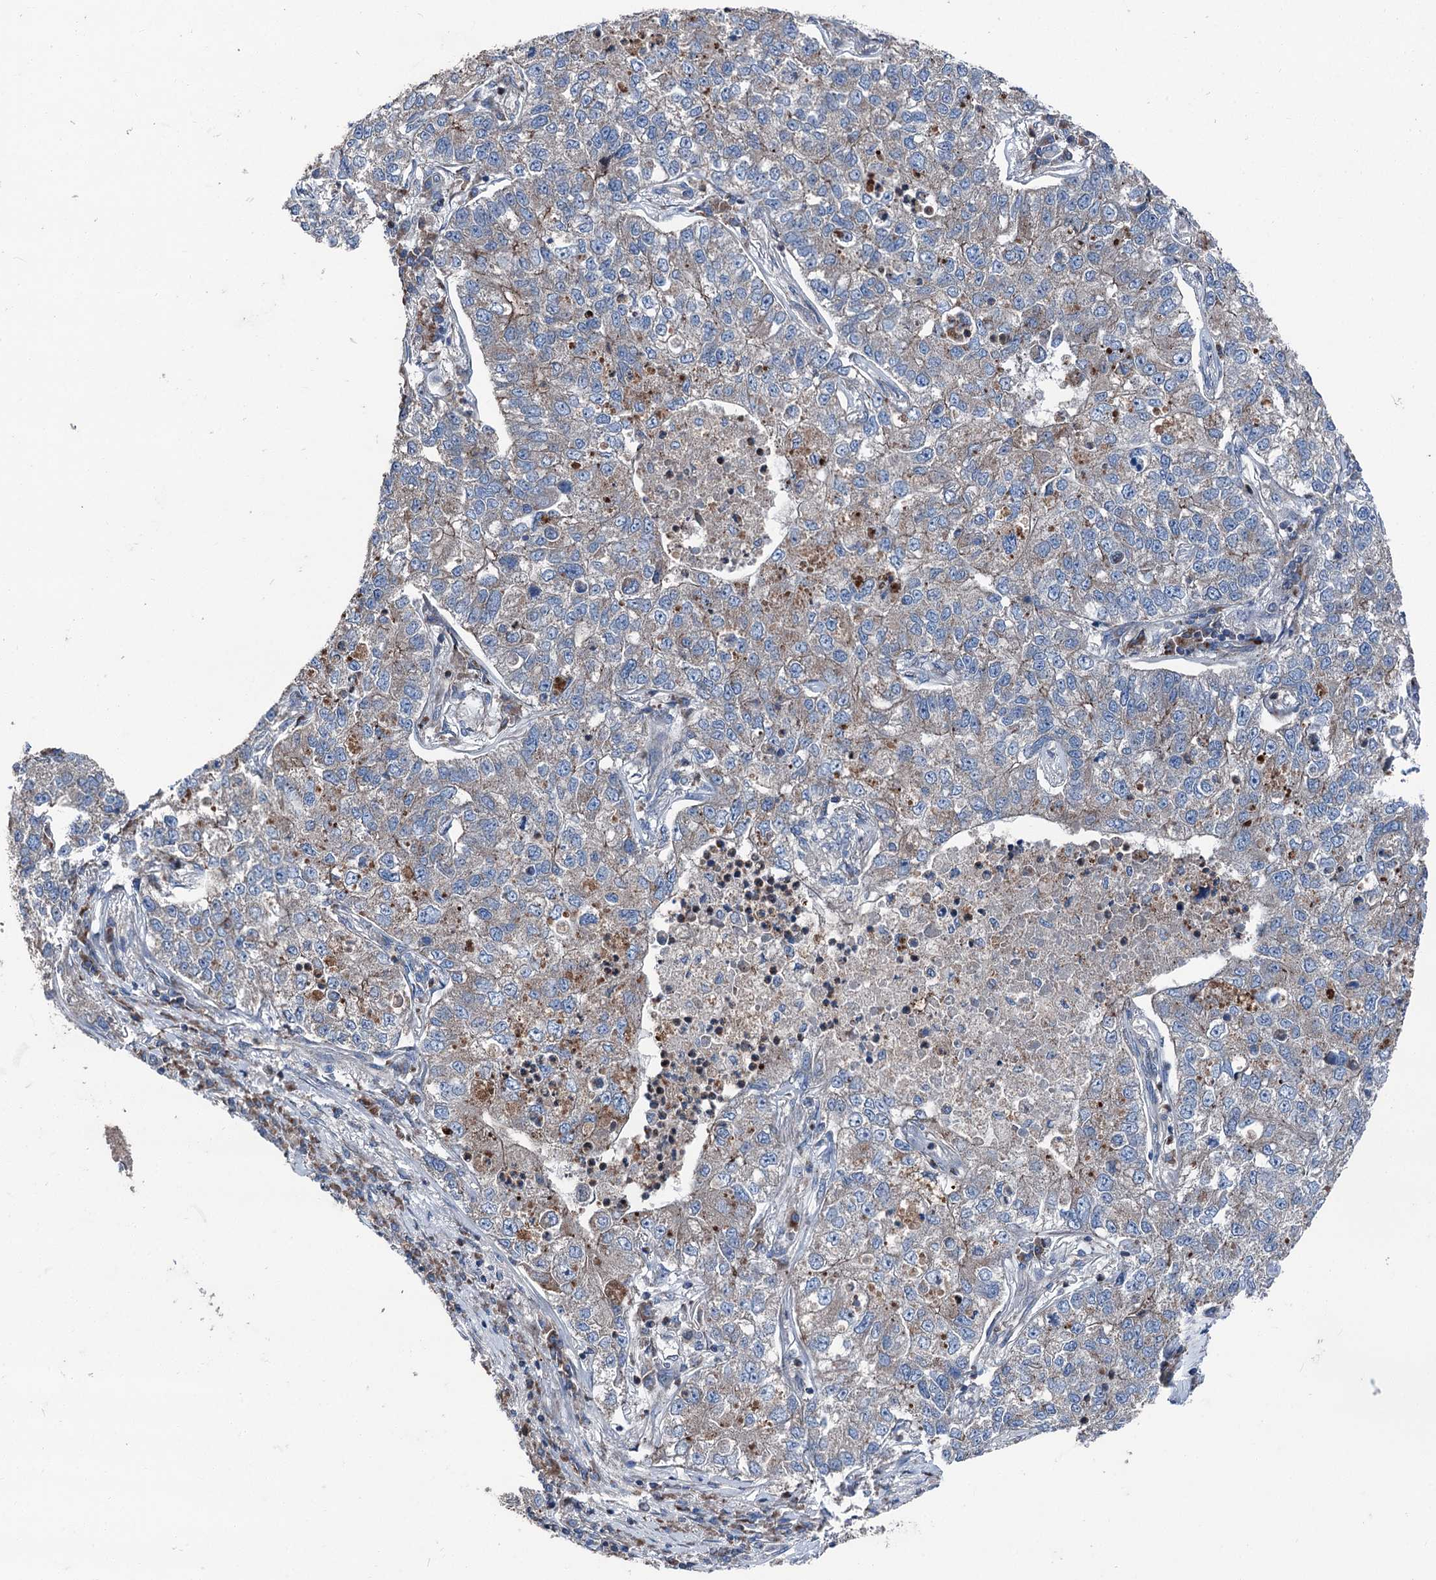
{"staining": {"intensity": "moderate", "quantity": "<25%", "location": "cytoplasmic/membranous"}, "tissue": "lung cancer", "cell_type": "Tumor cells", "image_type": "cancer", "snomed": [{"axis": "morphology", "description": "Adenocarcinoma, NOS"}, {"axis": "topography", "description": "Lung"}], "caption": "Immunohistochemical staining of human adenocarcinoma (lung) exhibits low levels of moderate cytoplasmic/membranous staining in about <25% of tumor cells.", "gene": "RUFY1", "patient": {"sex": "male", "age": 49}}